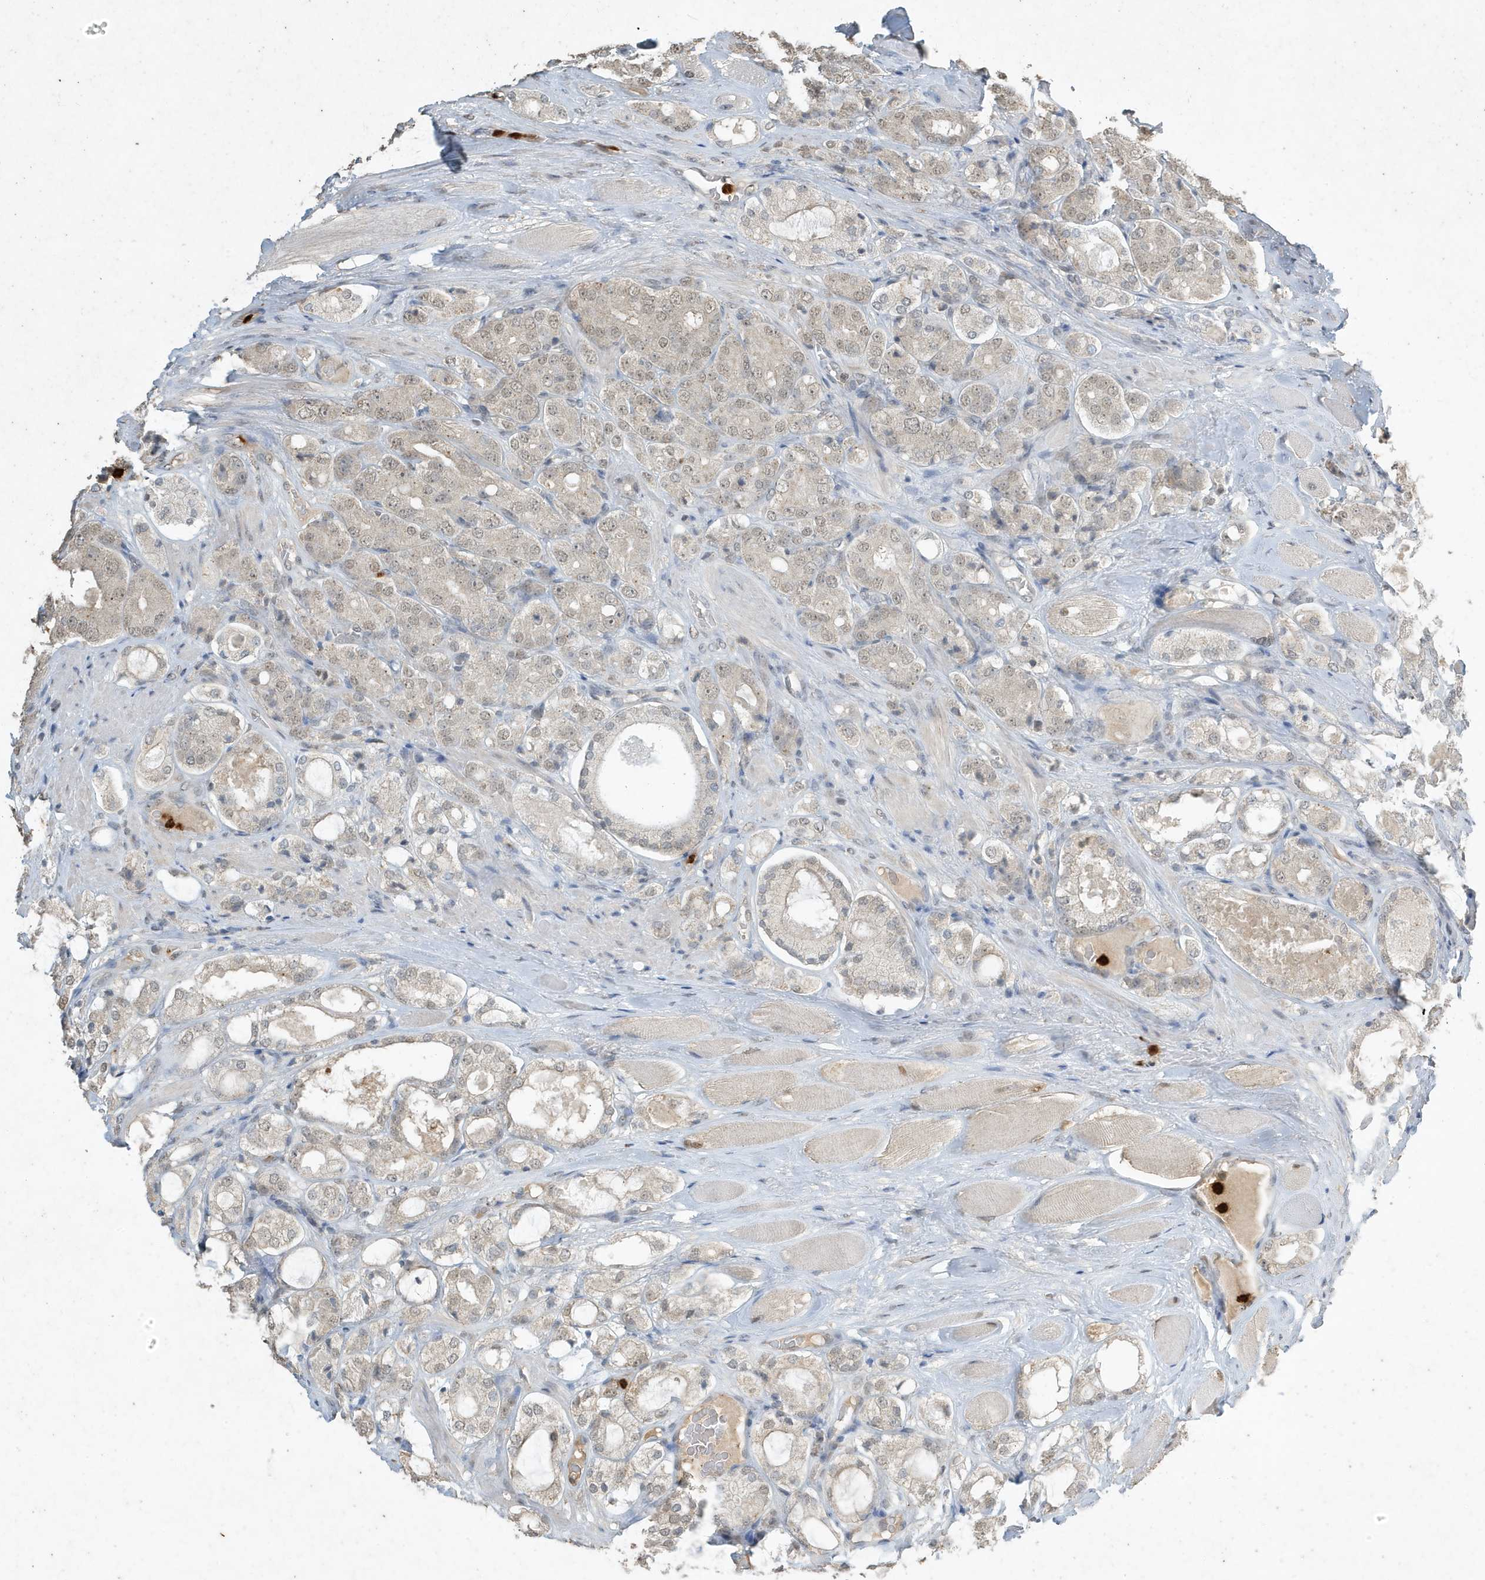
{"staining": {"intensity": "negative", "quantity": "none", "location": "none"}, "tissue": "prostate cancer", "cell_type": "Tumor cells", "image_type": "cancer", "snomed": [{"axis": "morphology", "description": "Adenocarcinoma, High grade"}, {"axis": "topography", "description": "Prostate"}], "caption": "An immunohistochemistry photomicrograph of high-grade adenocarcinoma (prostate) is shown. There is no staining in tumor cells of high-grade adenocarcinoma (prostate). (Brightfield microscopy of DAB immunohistochemistry at high magnification).", "gene": "DEFA1", "patient": {"sex": "male", "age": 65}}